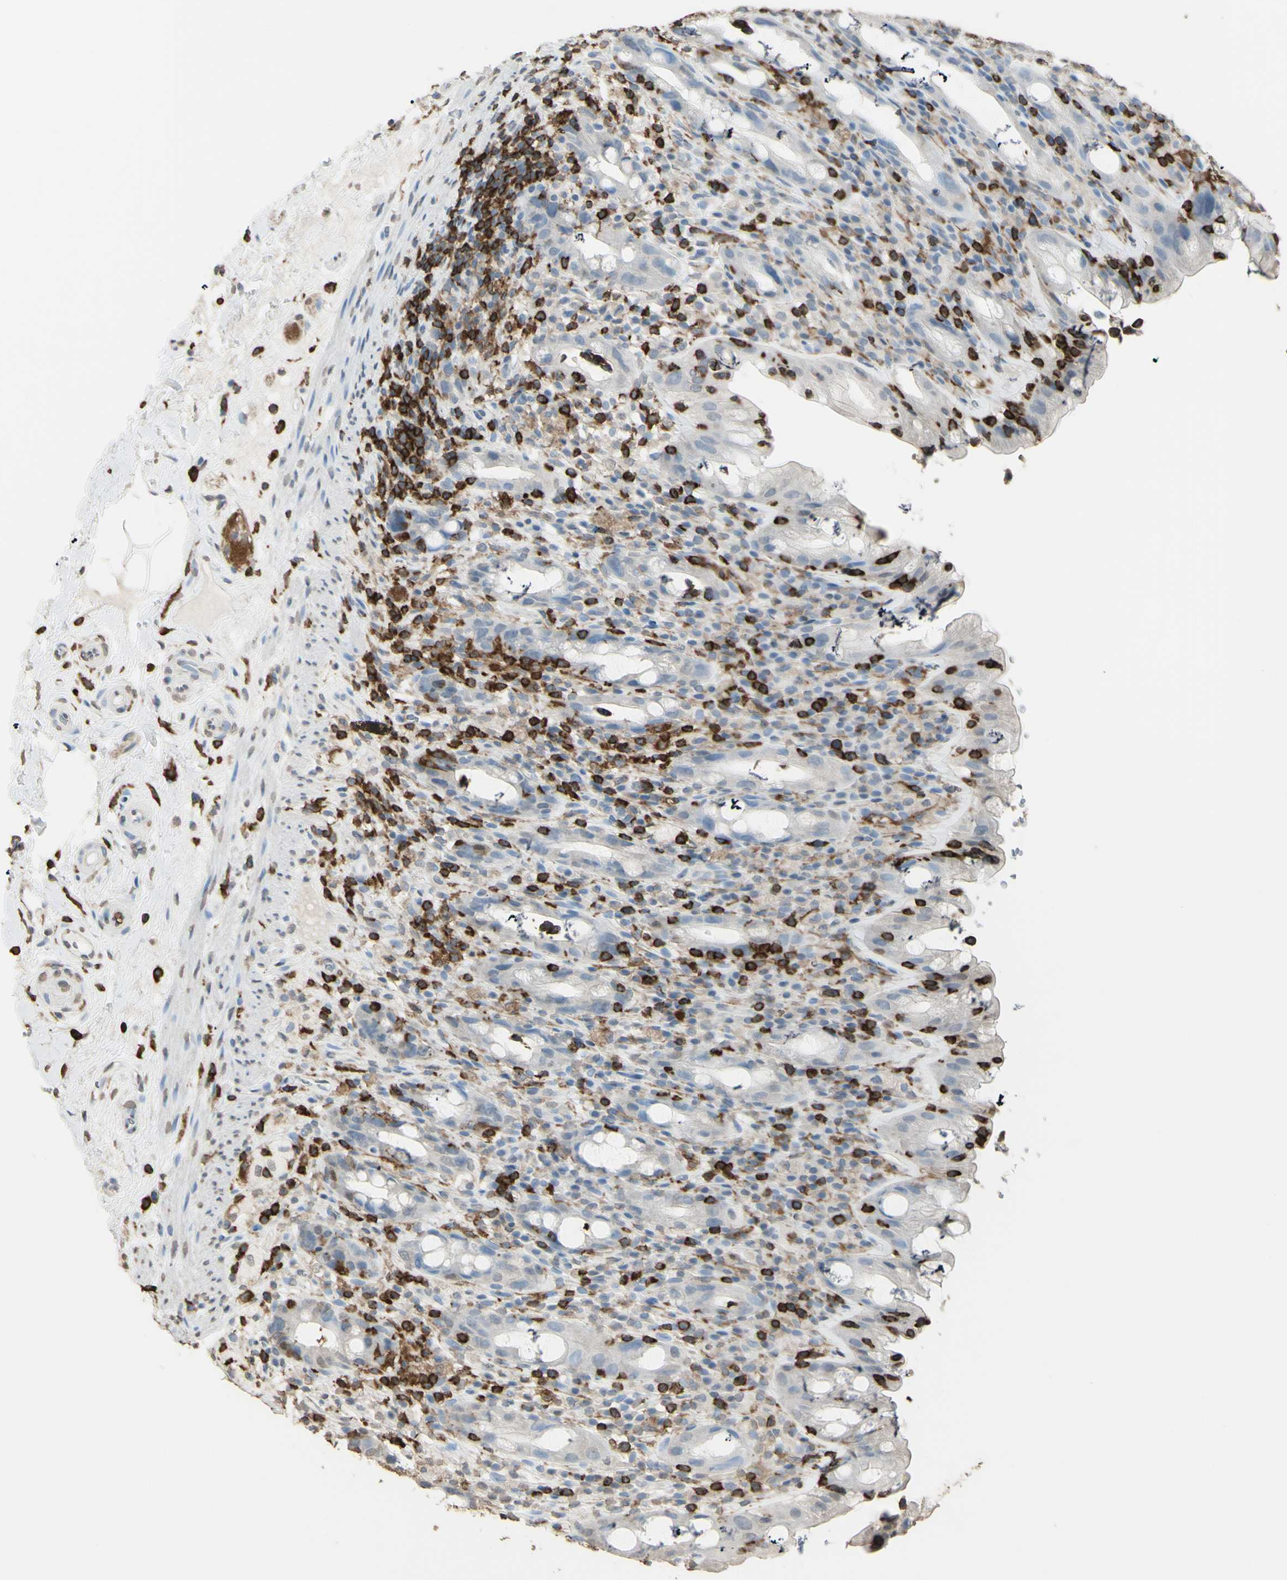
{"staining": {"intensity": "negative", "quantity": "none", "location": "none"}, "tissue": "rectum", "cell_type": "Glandular cells", "image_type": "normal", "snomed": [{"axis": "morphology", "description": "Normal tissue, NOS"}, {"axis": "topography", "description": "Rectum"}], "caption": "This is an immunohistochemistry image of unremarkable human rectum. There is no expression in glandular cells.", "gene": "PSTPIP1", "patient": {"sex": "male", "age": 44}}